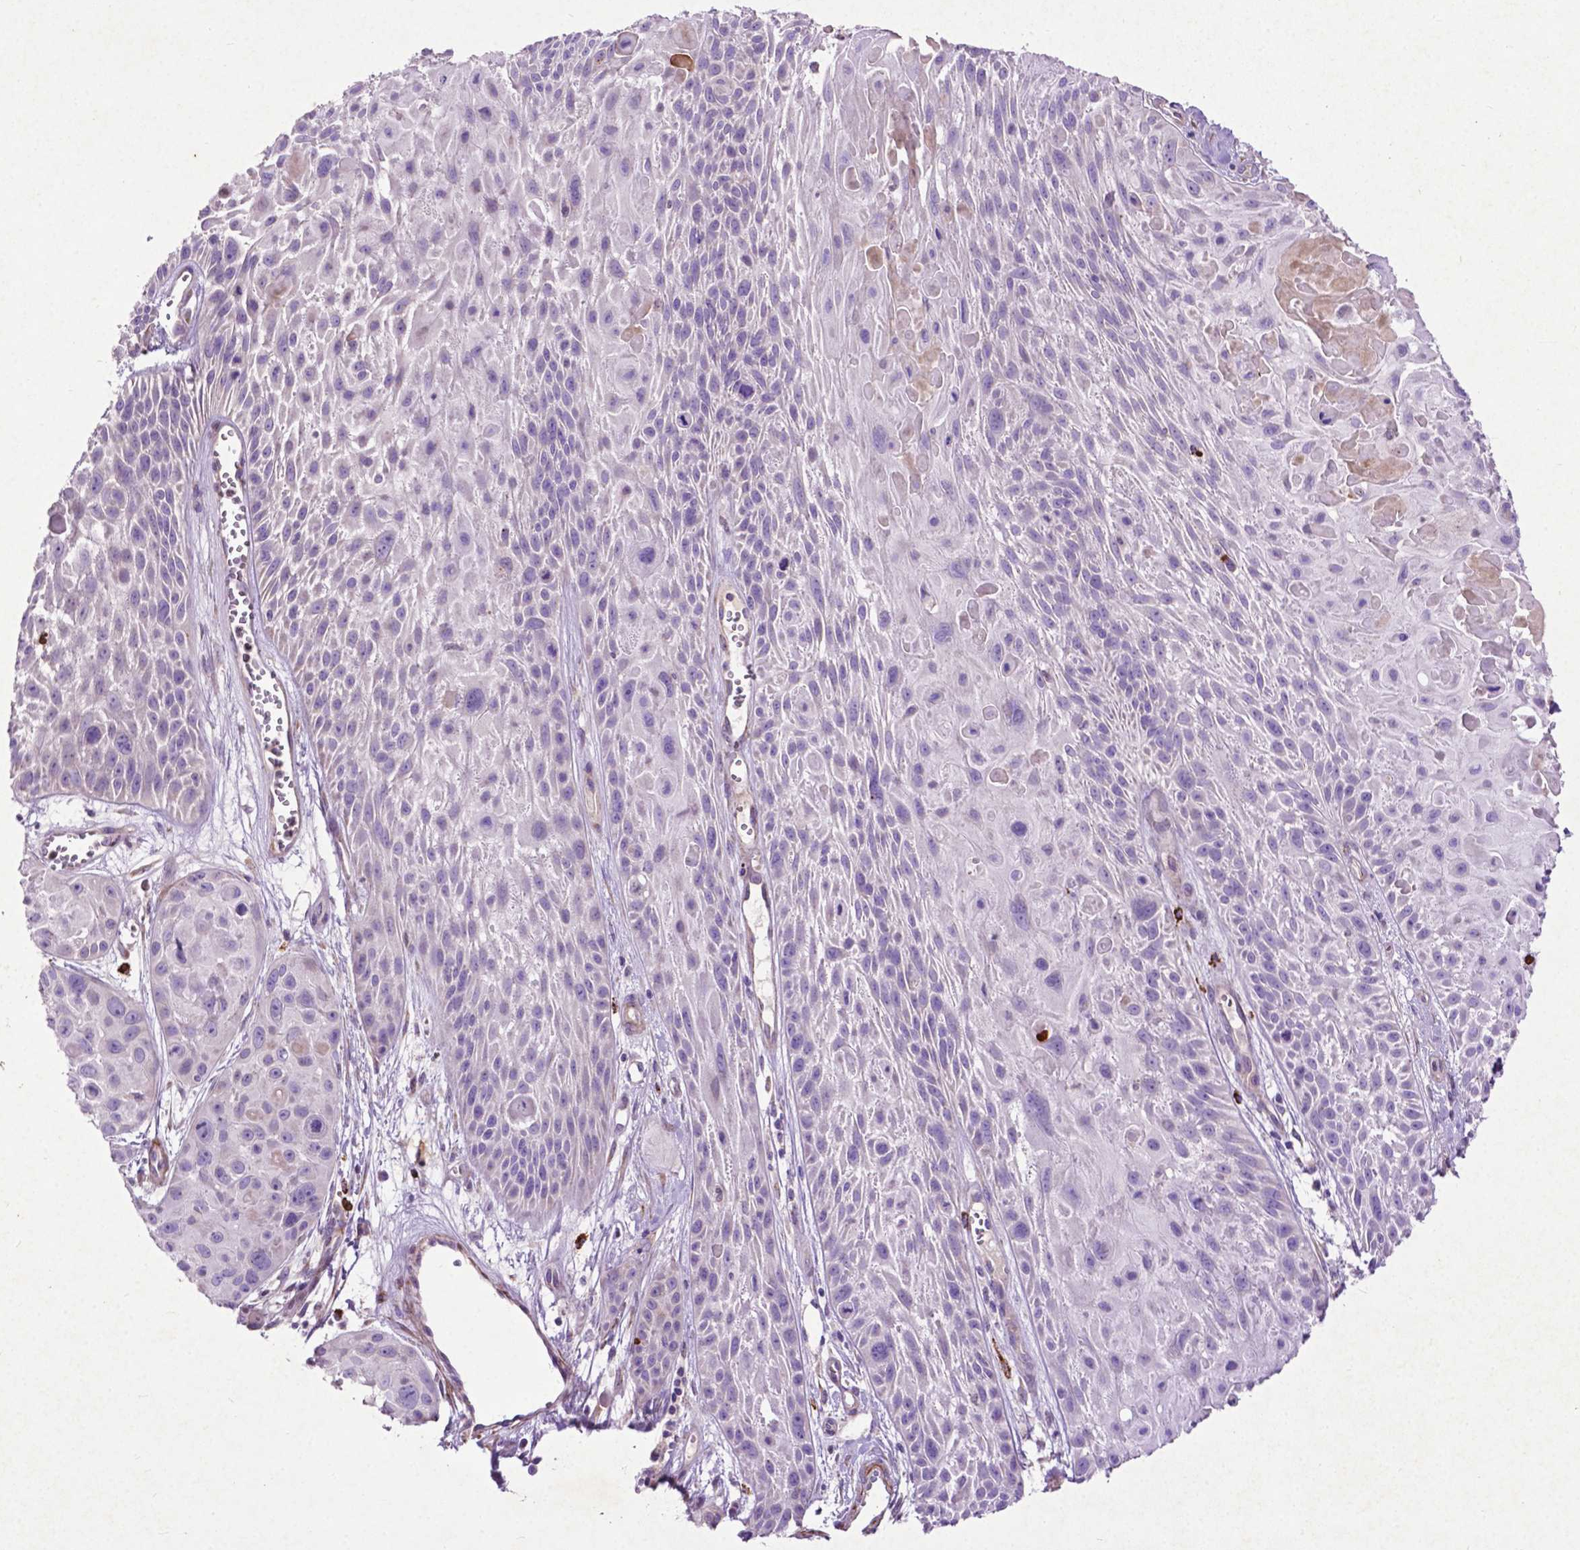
{"staining": {"intensity": "negative", "quantity": "none", "location": "none"}, "tissue": "skin cancer", "cell_type": "Tumor cells", "image_type": "cancer", "snomed": [{"axis": "morphology", "description": "Squamous cell carcinoma, NOS"}, {"axis": "topography", "description": "Skin"}, {"axis": "topography", "description": "Anal"}], "caption": "High magnification brightfield microscopy of squamous cell carcinoma (skin) stained with DAB (brown) and counterstained with hematoxylin (blue): tumor cells show no significant positivity.", "gene": "THEGL", "patient": {"sex": "female", "age": 75}}